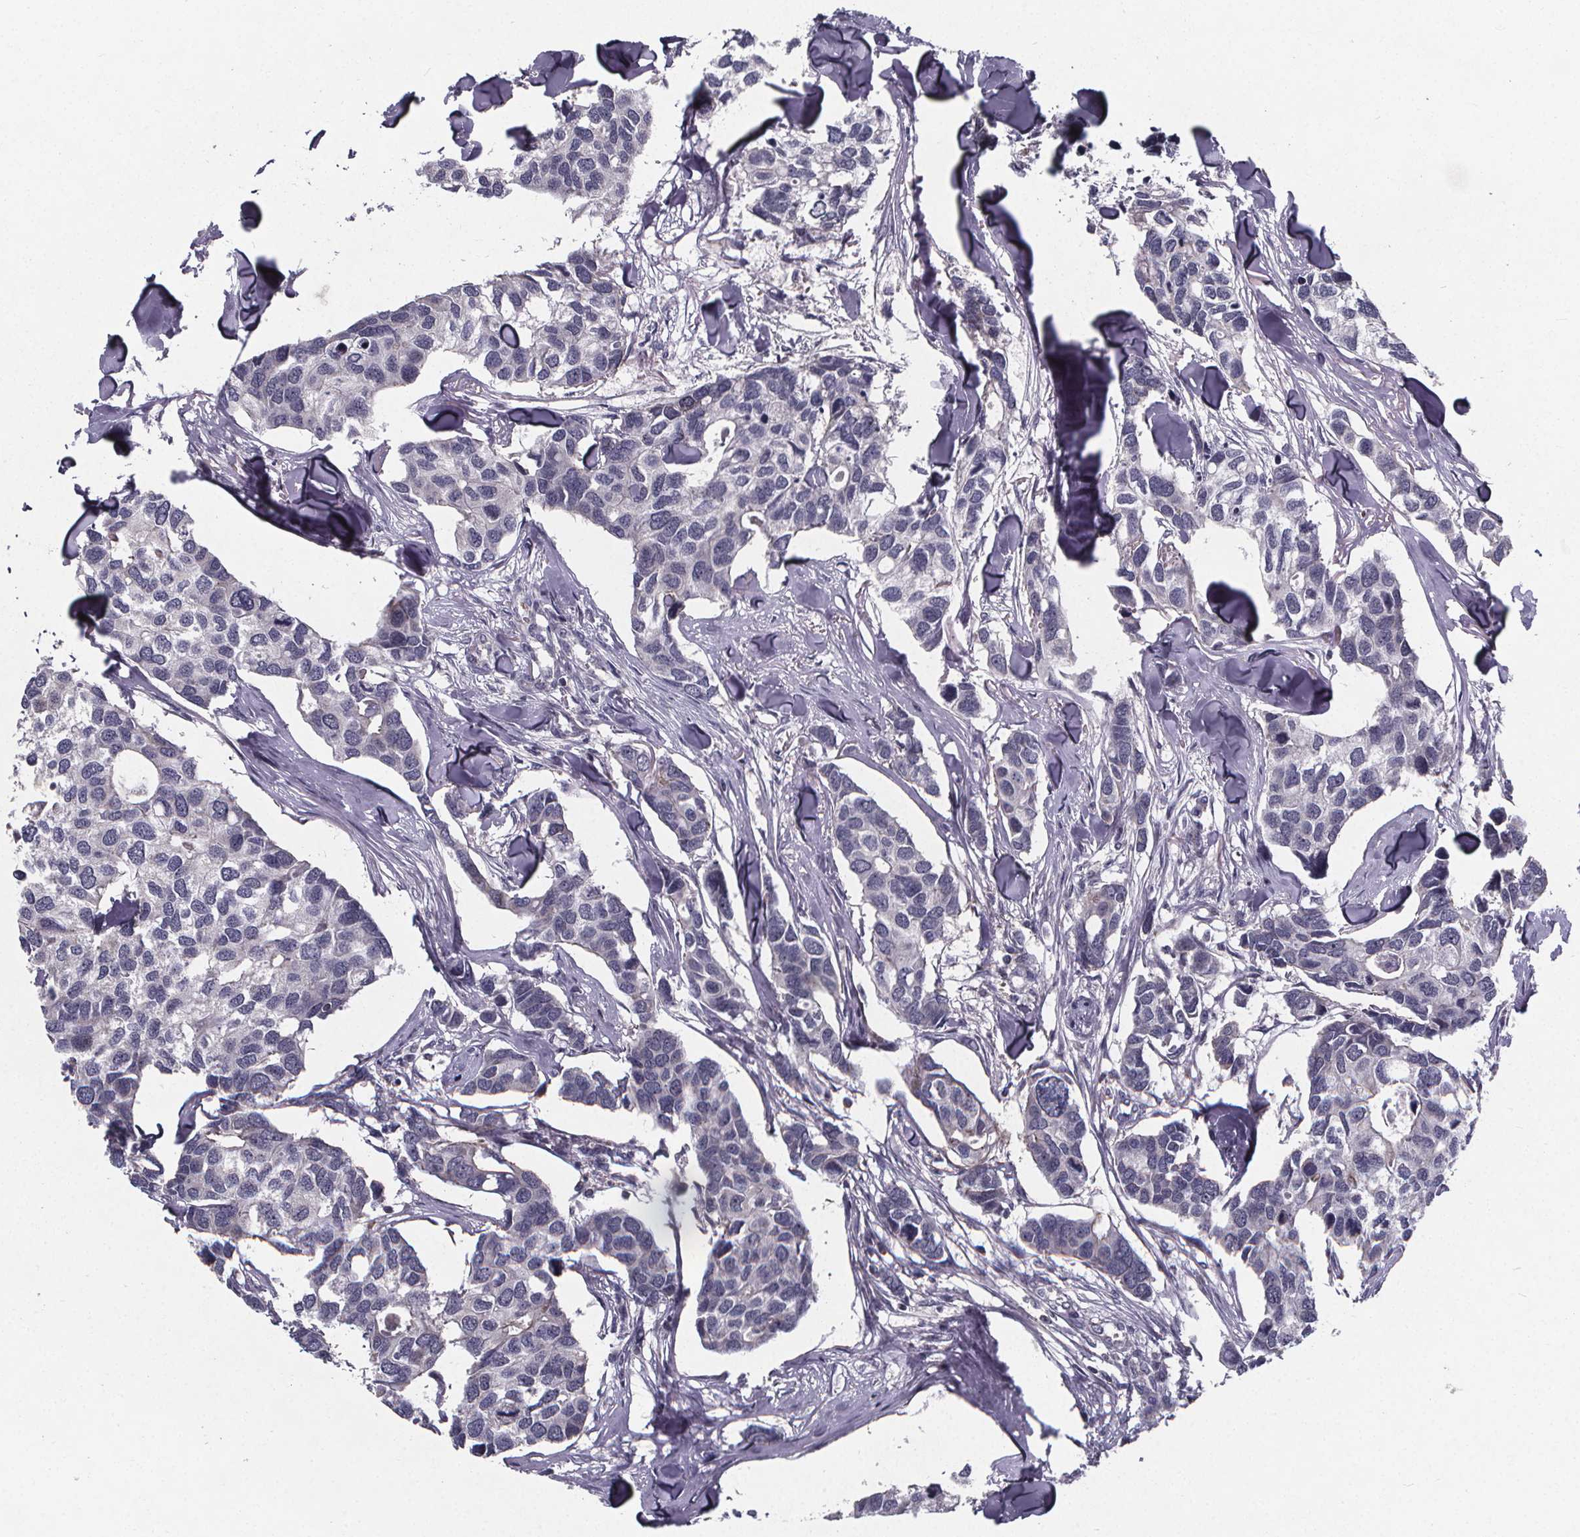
{"staining": {"intensity": "negative", "quantity": "none", "location": "none"}, "tissue": "breast cancer", "cell_type": "Tumor cells", "image_type": "cancer", "snomed": [{"axis": "morphology", "description": "Duct carcinoma"}, {"axis": "topography", "description": "Breast"}], "caption": "This is an immunohistochemistry image of breast cancer. There is no expression in tumor cells.", "gene": "FBXW2", "patient": {"sex": "female", "age": 83}}